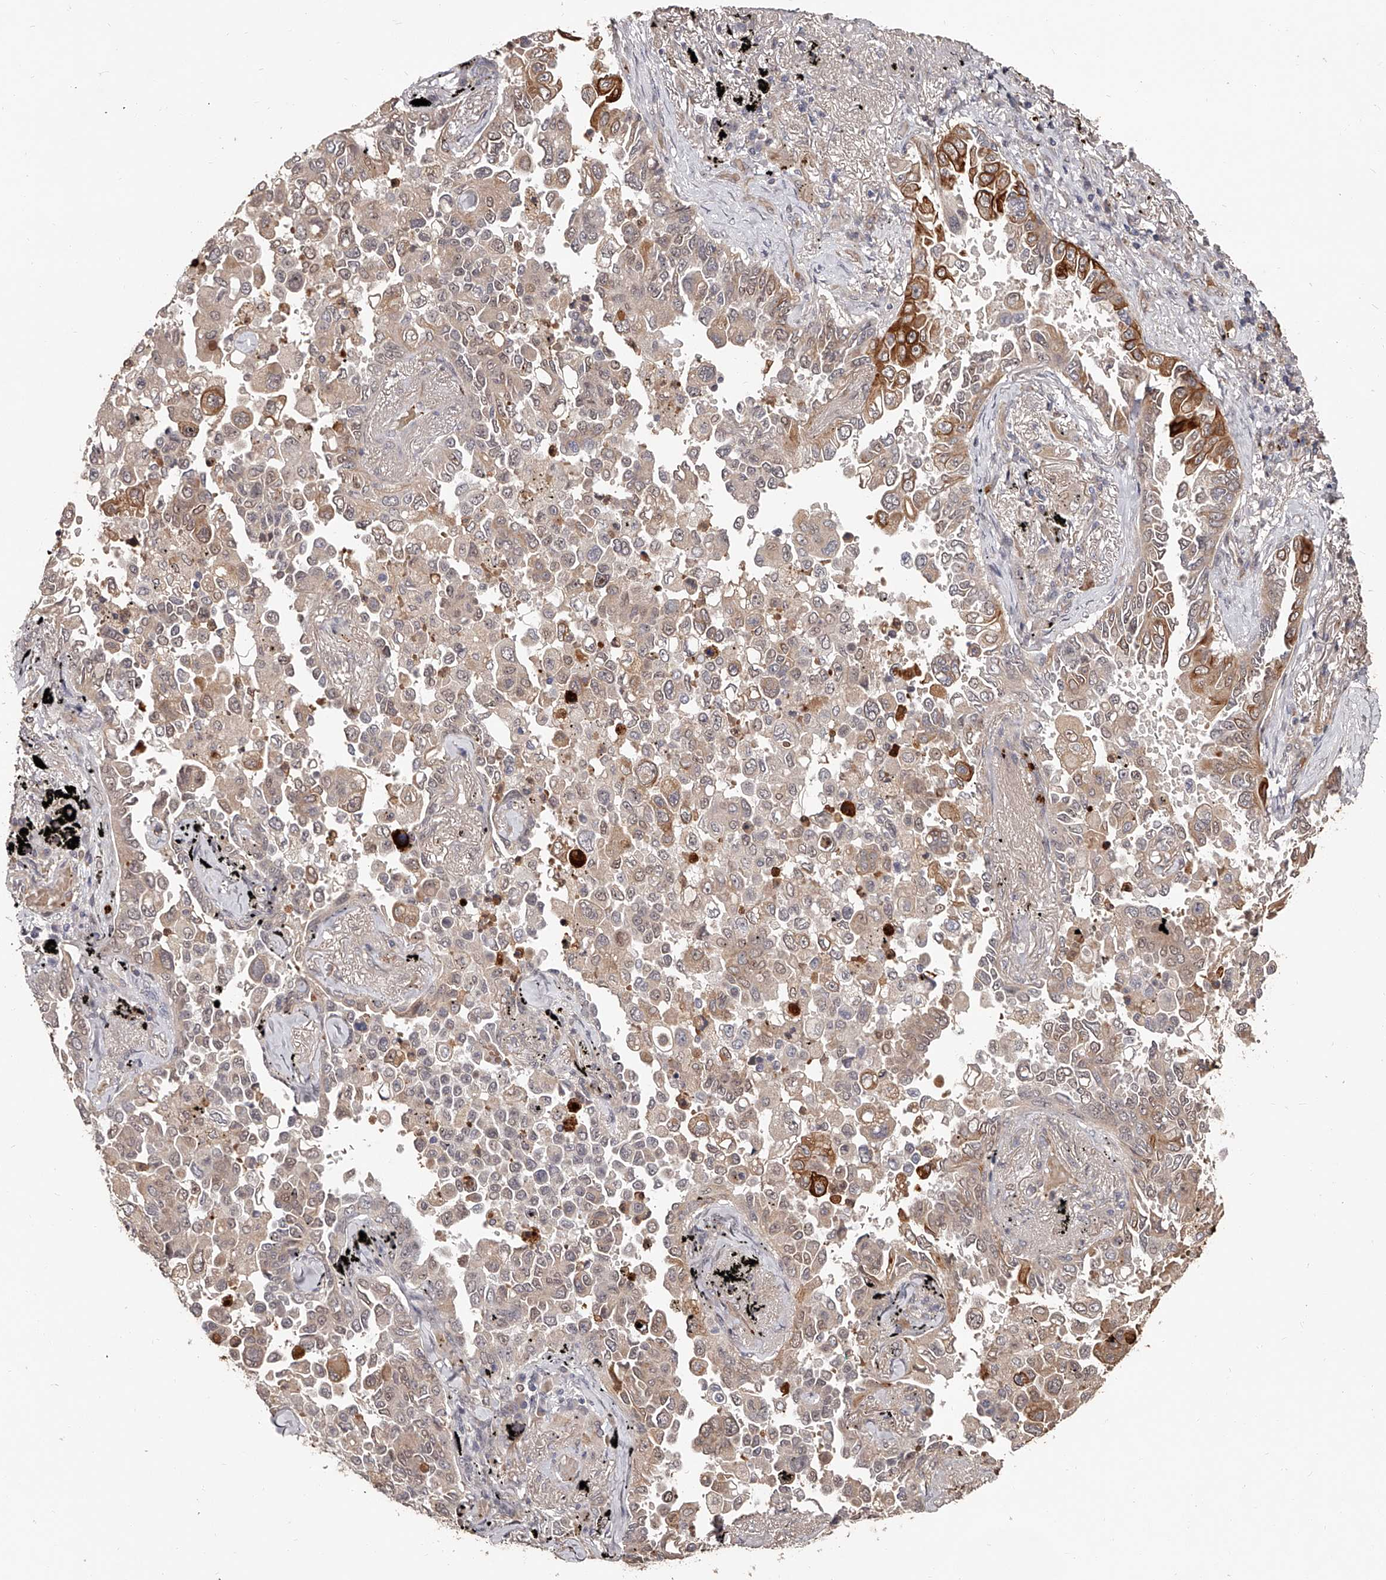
{"staining": {"intensity": "strong", "quantity": "<25%", "location": "cytoplasmic/membranous"}, "tissue": "lung cancer", "cell_type": "Tumor cells", "image_type": "cancer", "snomed": [{"axis": "morphology", "description": "Adenocarcinoma, NOS"}, {"axis": "topography", "description": "Lung"}], "caption": "A histopathology image of human lung adenocarcinoma stained for a protein exhibits strong cytoplasmic/membranous brown staining in tumor cells.", "gene": "URGCP", "patient": {"sex": "female", "age": 67}}